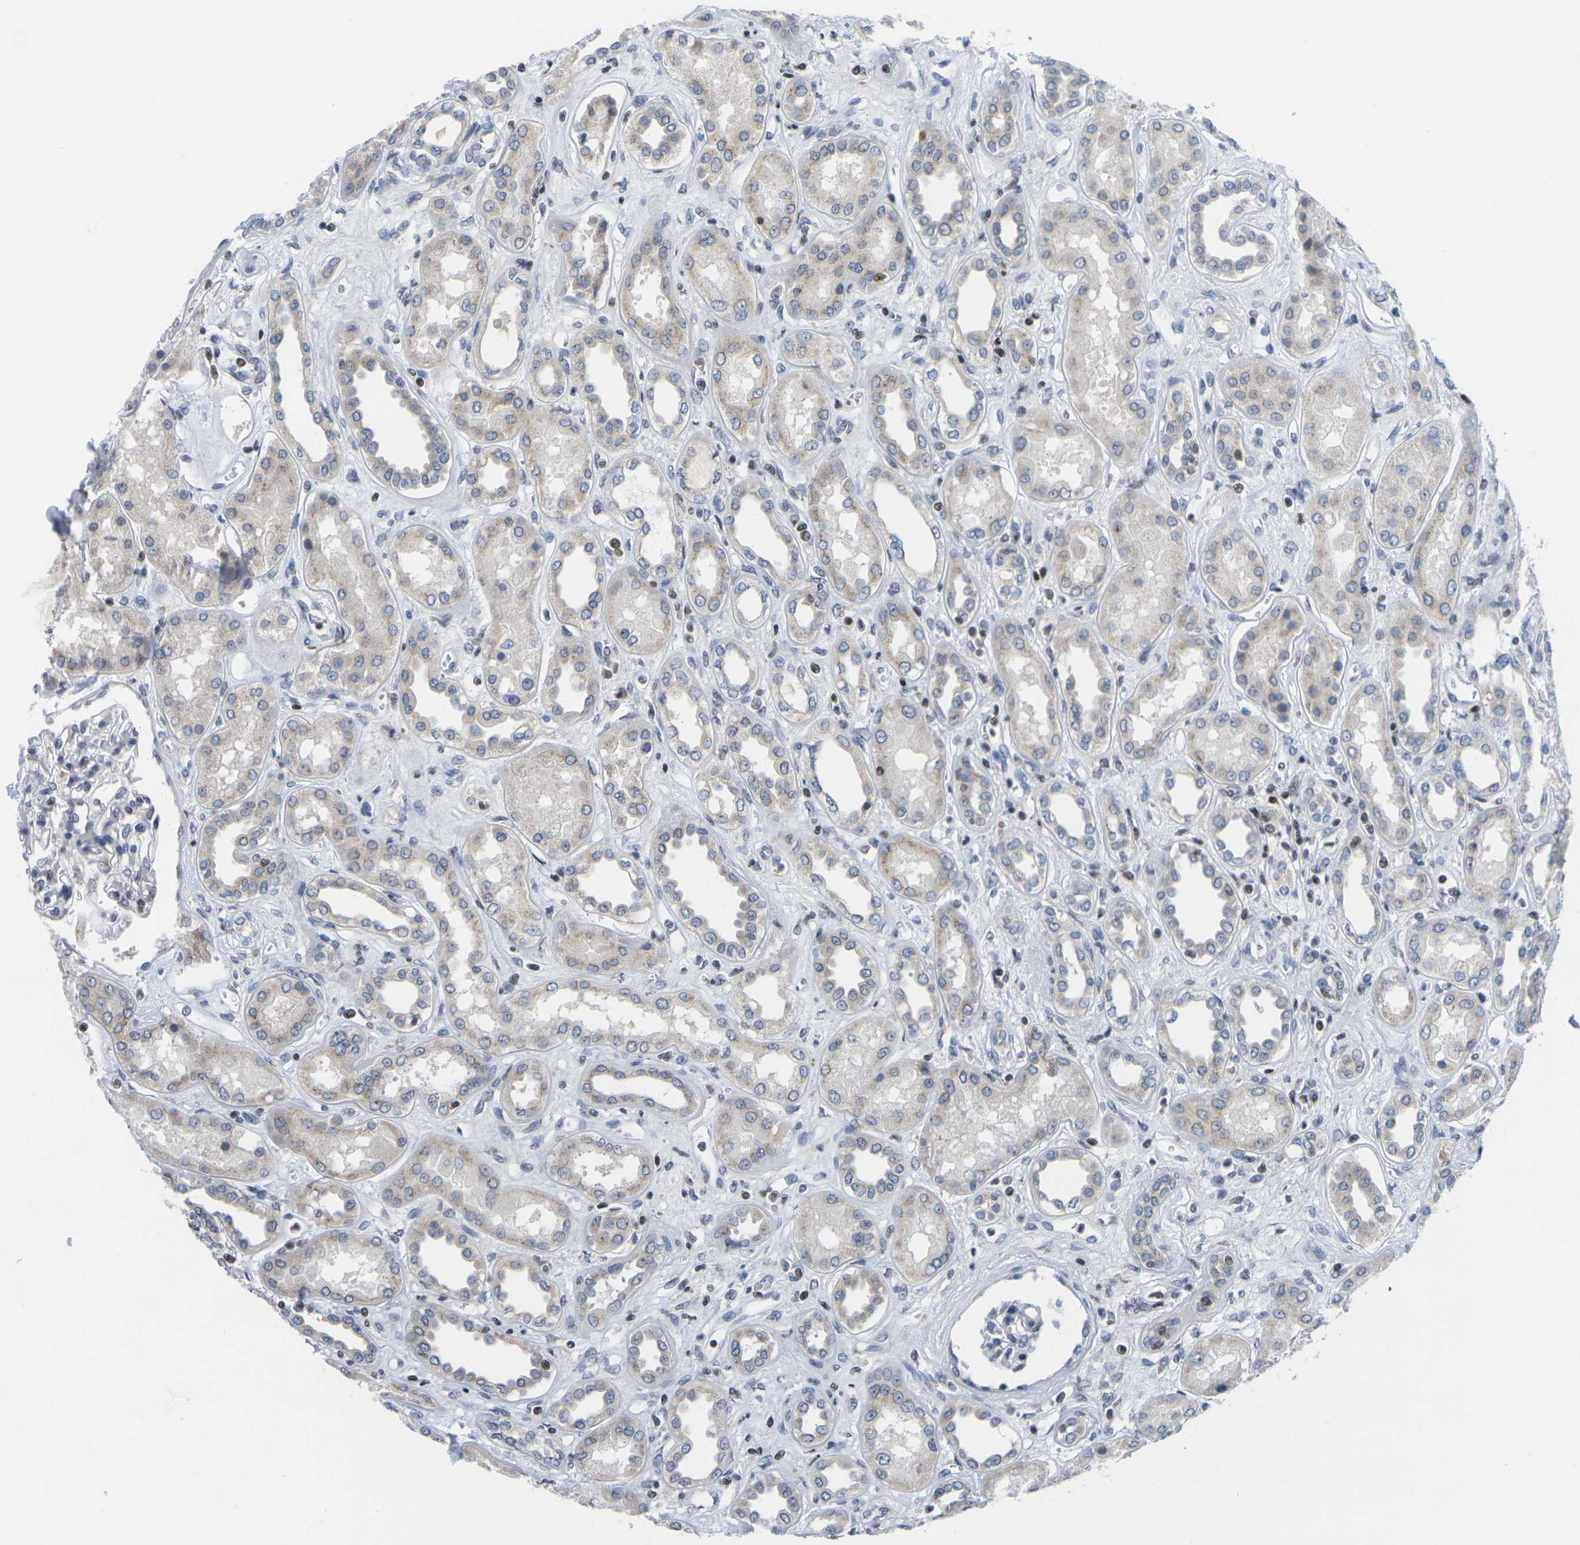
{"staining": {"intensity": "negative", "quantity": "none", "location": "none"}, "tissue": "kidney", "cell_type": "Cells in glomeruli", "image_type": "normal", "snomed": [{"axis": "morphology", "description": "Normal tissue, NOS"}, {"axis": "topography", "description": "Kidney"}], "caption": "Immunohistochemistry of benign human kidney shows no positivity in cells in glomeruli.", "gene": "IKZF1", "patient": {"sex": "male", "age": 59}}